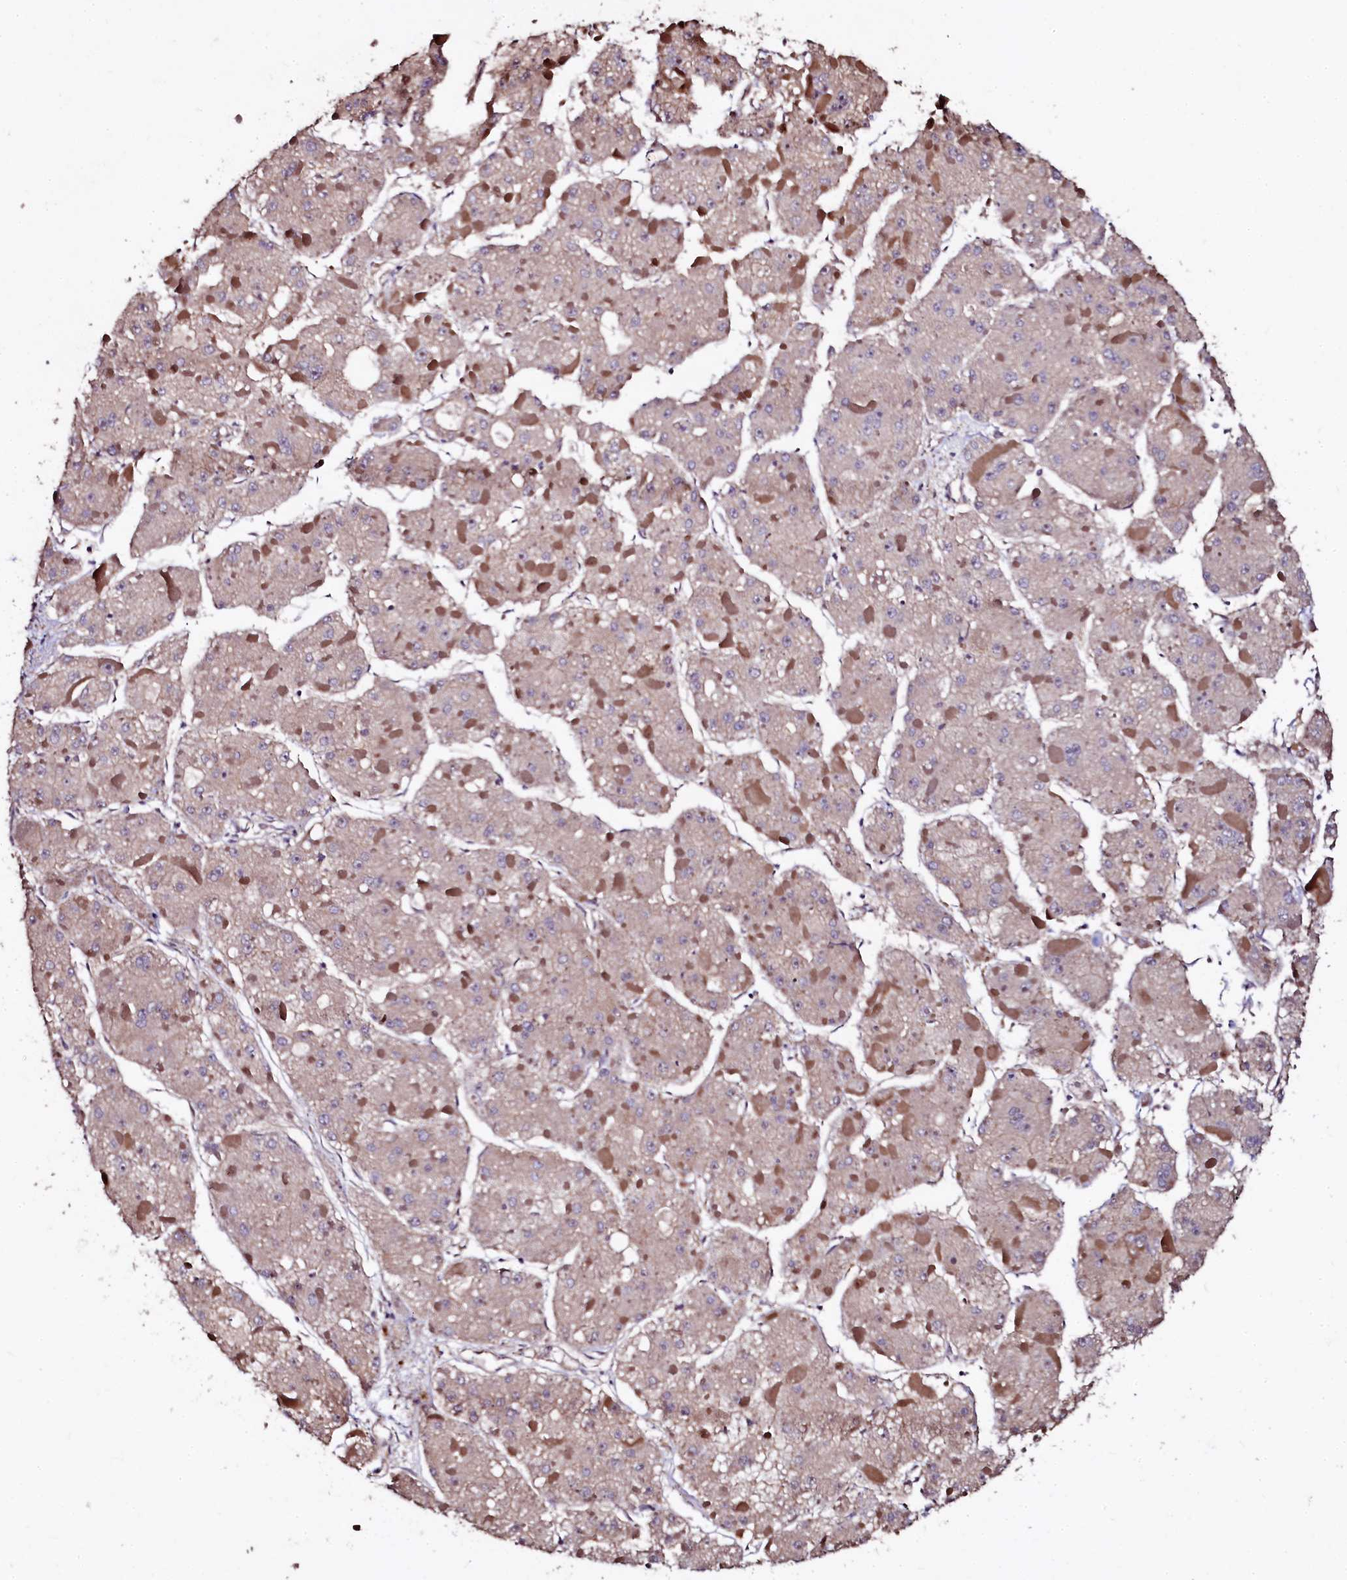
{"staining": {"intensity": "negative", "quantity": "none", "location": "none"}, "tissue": "liver cancer", "cell_type": "Tumor cells", "image_type": "cancer", "snomed": [{"axis": "morphology", "description": "Carcinoma, Hepatocellular, NOS"}, {"axis": "topography", "description": "Liver"}], "caption": "Micrograph shows no protein positivity in tumor cells of liver cancer (hepatocellular carcinoma) tissue.", "gene": "APPL2", "patient": {"sex": "female", "age": 73}}